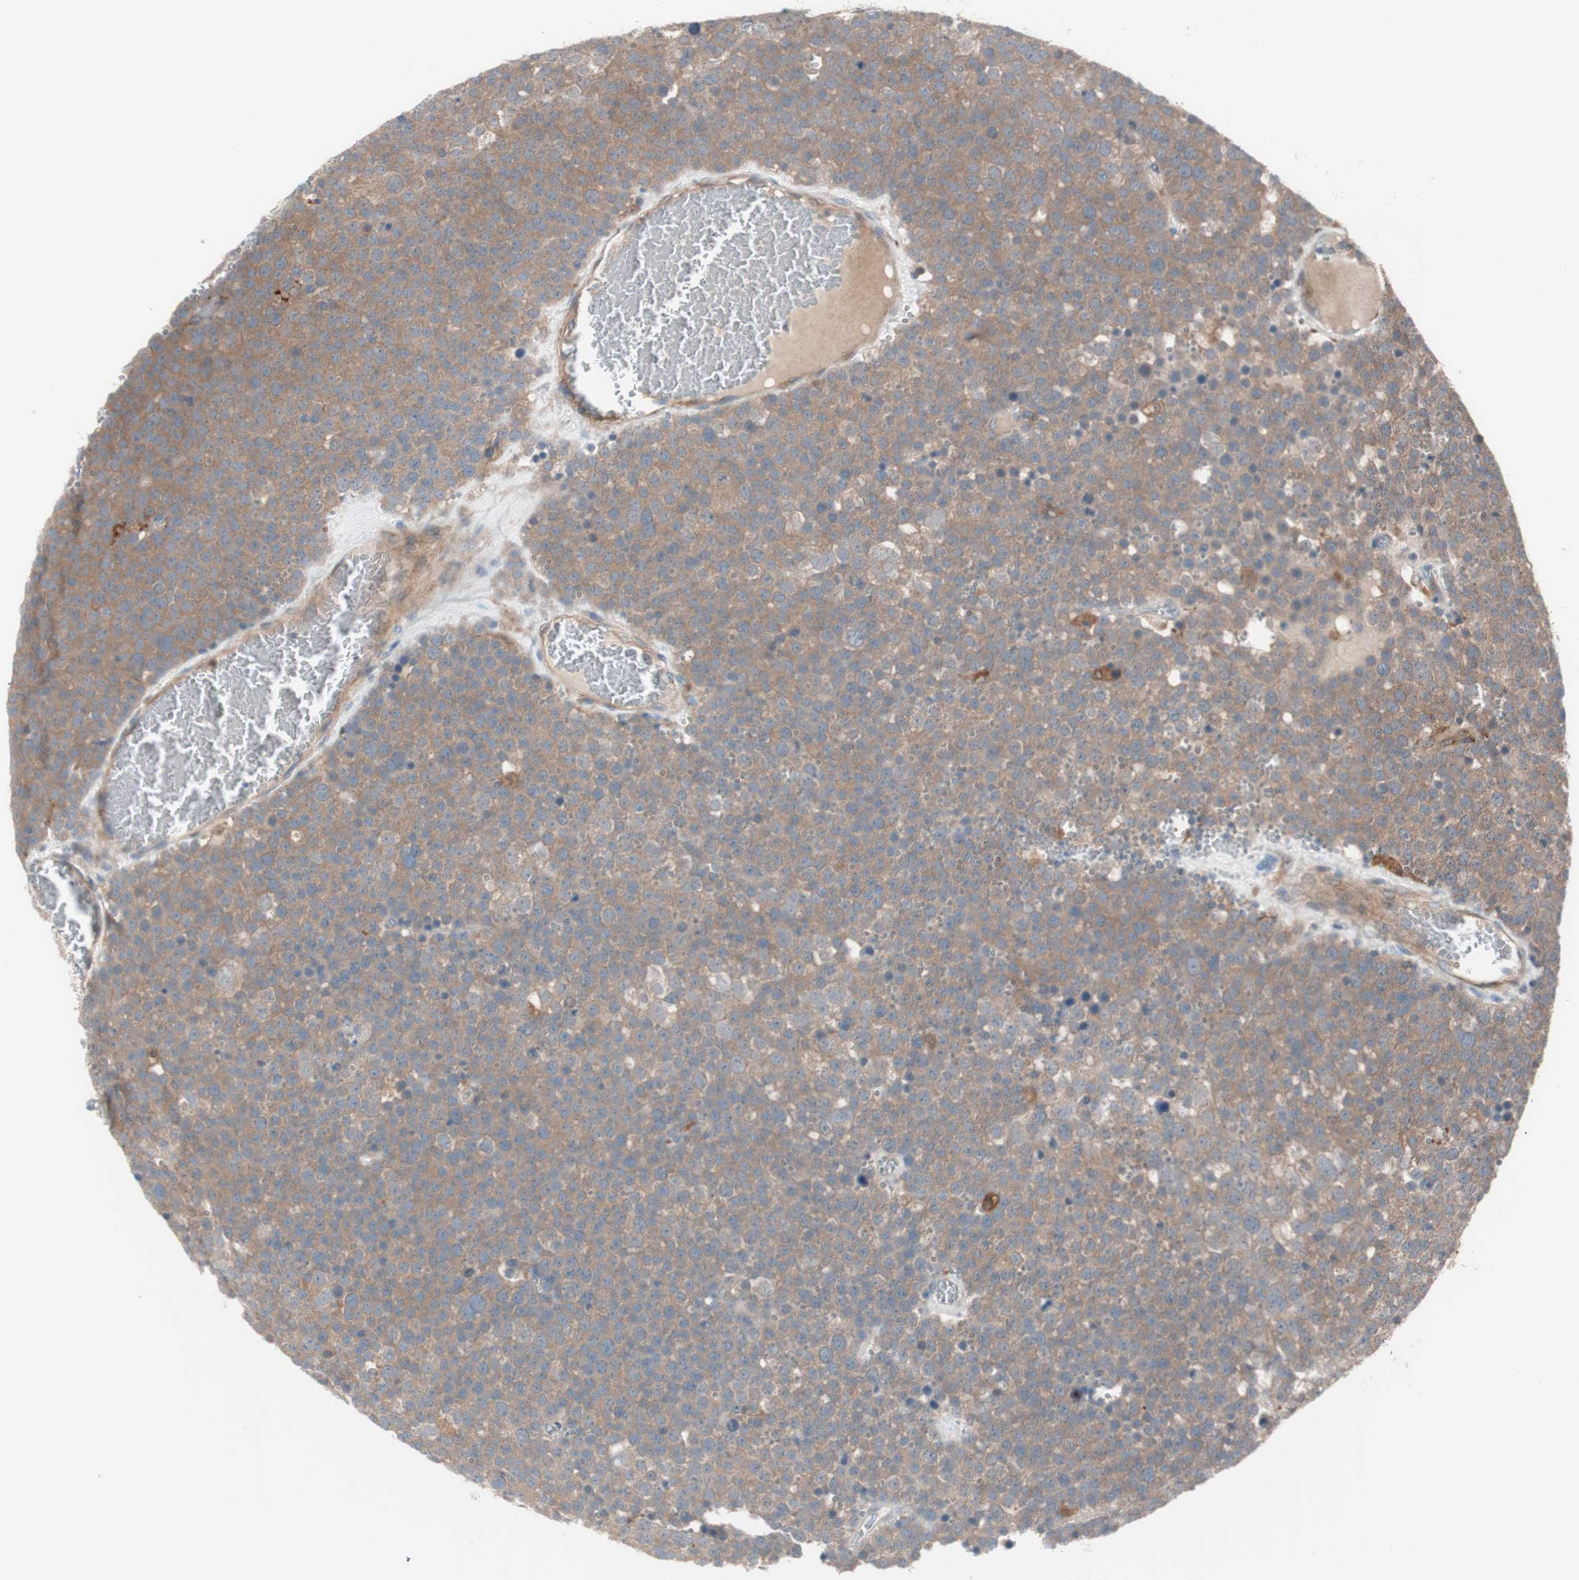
{"staining": {"intensity": "moderate", "quantity": ">75%", "location": "cytoplasmic/membranous"}, "tissue": "testis cancer", "cell_type": "Tumor cells", "image_type": "cancer", "snomed": [{"axis": "morphology", "description": "Seminoma, NOS"}, {"axis": "topography", "description": "Testis"}], "caption": "Human testis cancer stained for a protein (brown) exhibits moderate cytoplasmic/membranous positive positivity in approximately >75% of tumor cells.", "gene": "STAB1", "patient": {"sex": "male", "age": 71}}